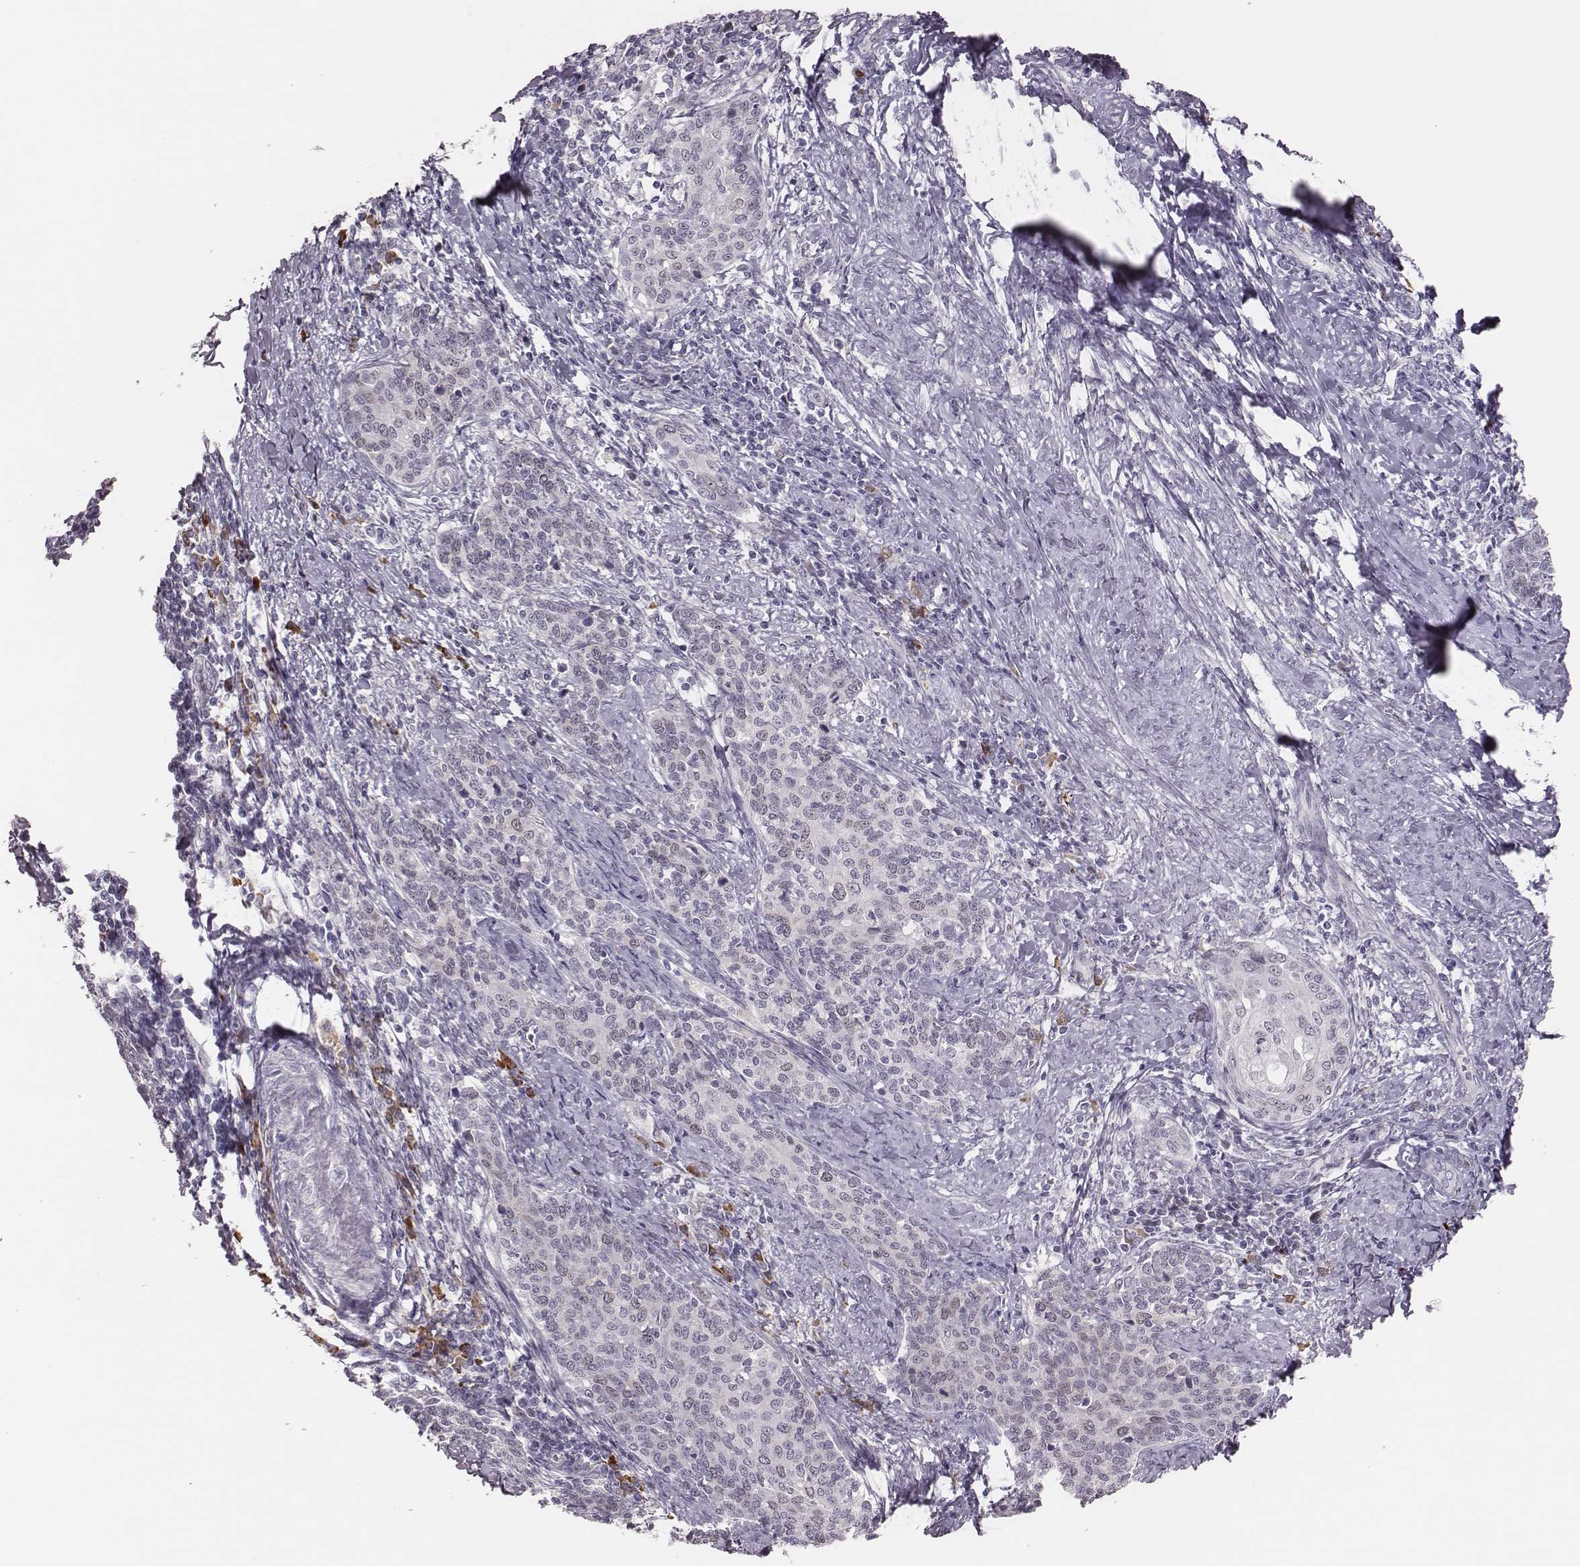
{"staining": {"intensity": "negative", "quantity": "none", "location": "none"}, "tissue": "cervical cancer", "cell_type": "Tumor cells", "image_type": "cancer", "snomed": [{"axis": "morphology", "description": "Squamous cell carcinoma, NOS"}, {"axis": "topography", "description": "Cervix"}], "caption": "Tumor cells are negative for brown protein staining in cervical cancer.", "gene": "PBK", "patient": {"sex": "female", "age": 39}}